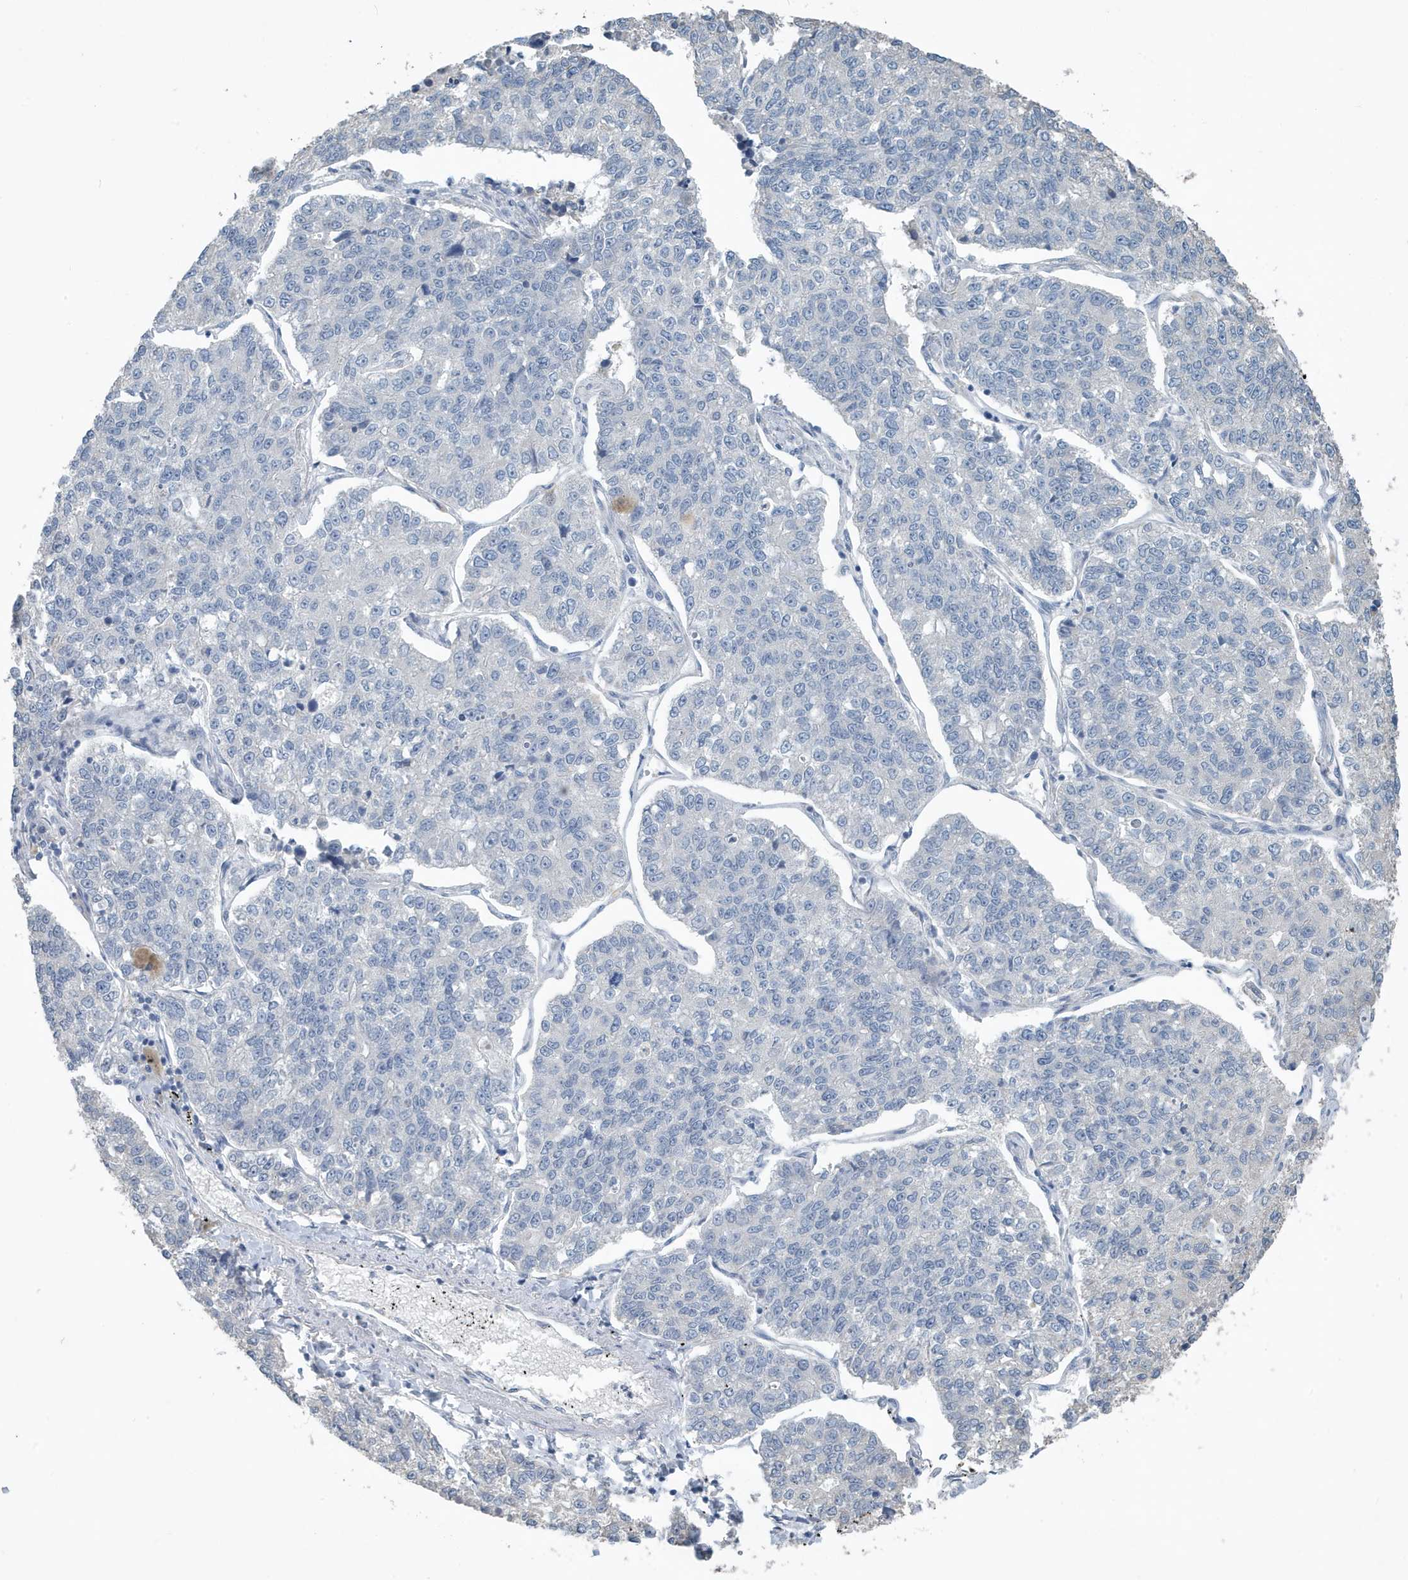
{"staining": {"intensity": "negative", "quantity": "none", "location": "none"}, "tissue": "lung cancer", "cell_type": "Tumor cells", "image_type": "cancer", "snomed": [{"axis": "morphology", "description": "Adenocarcinoma, NOS"}, {"axis": "topography", "description": "Lung"}], "caption": "There is no significant positivity in tumor cells of lung cancer (adenocarcinoma).", "gene": "UGT2B4", "patient": {"sex": "male", "age": 49}}